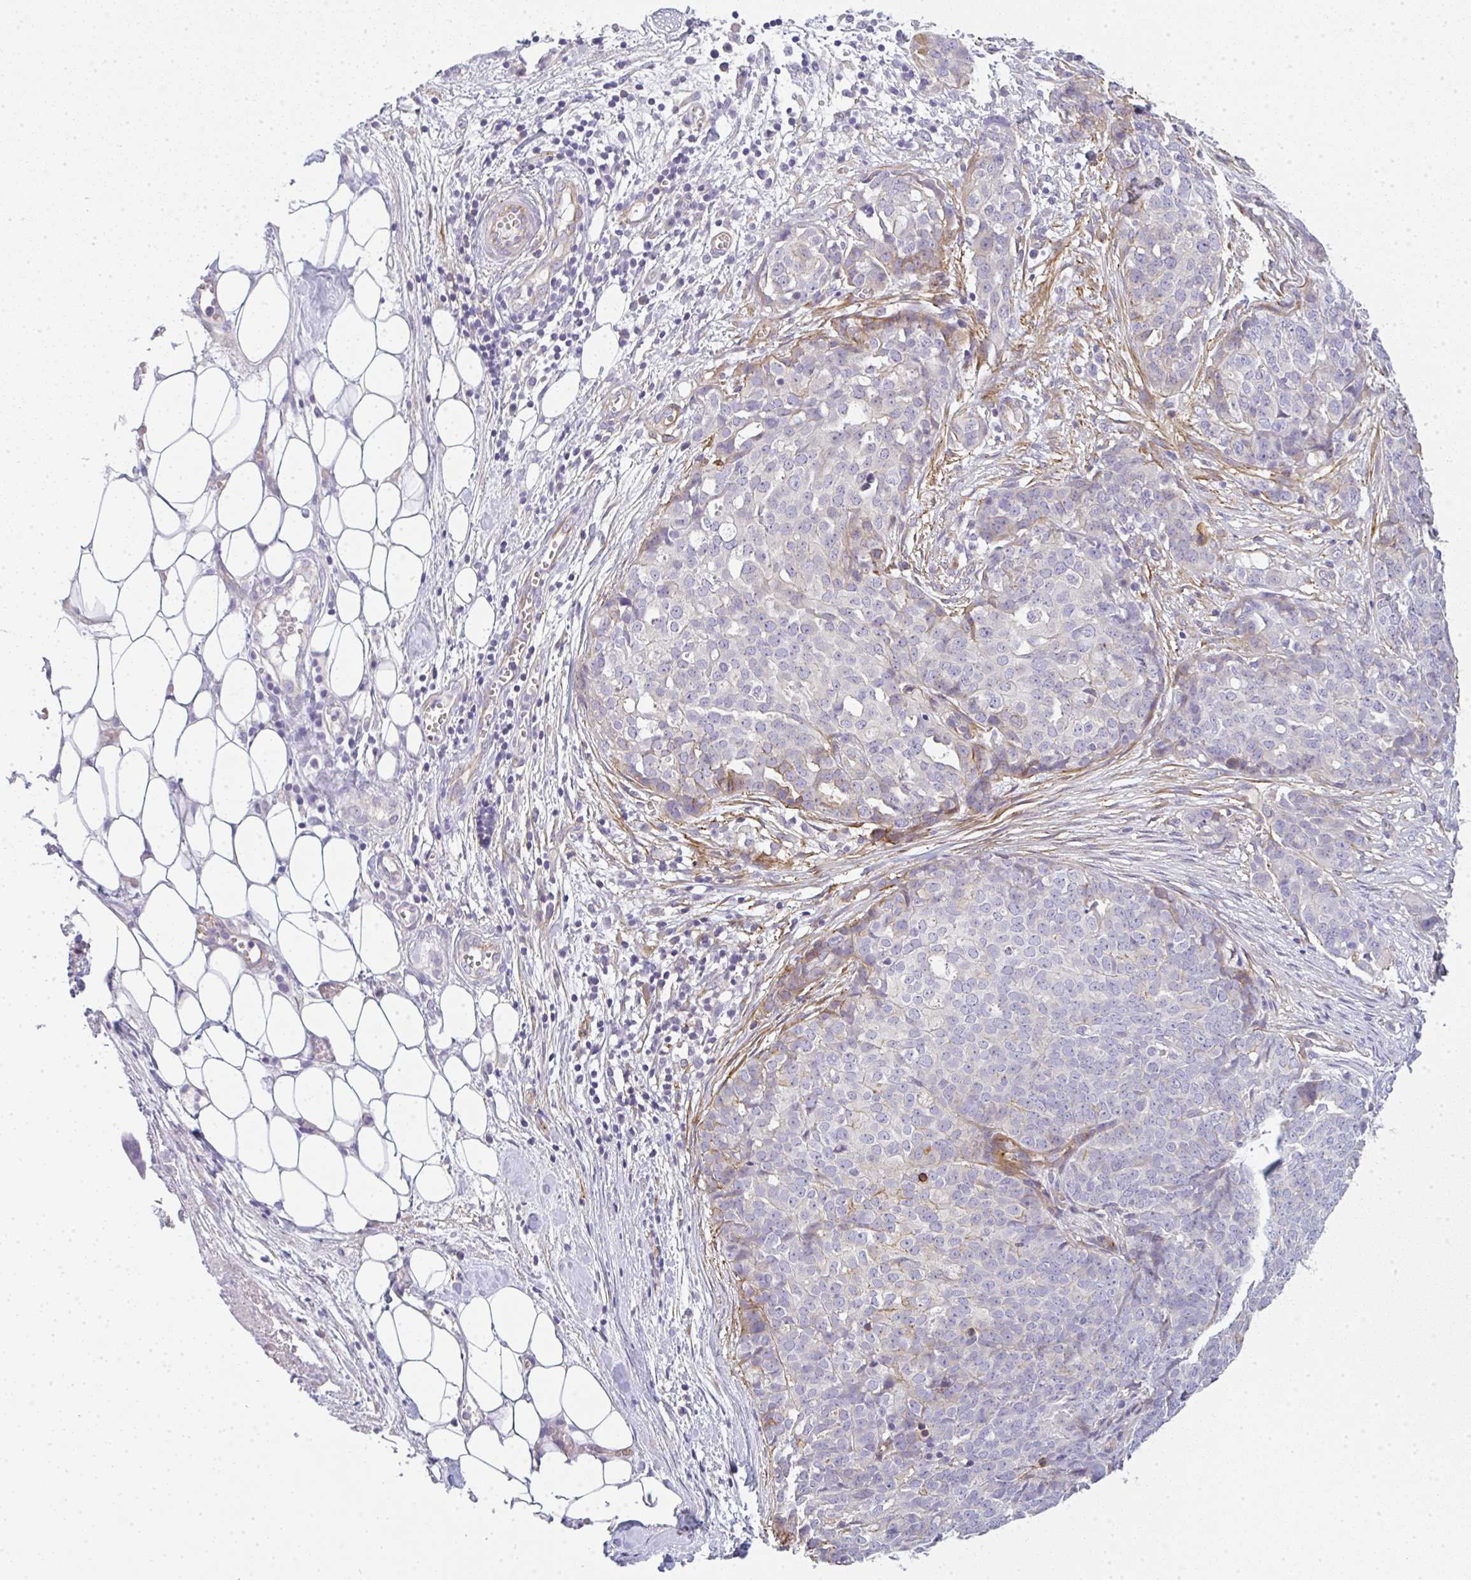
{"staining": {"intensity": "moderate", "quantity": "<25%", "location": "cytoplasmic/membranous"}, "tissue": "ovarian cancer", "cell_type": "Tumor cells", "image_type": "cancer", "snomed": [{"axis": "morphology", "description": "Cystadenocarcinoma, serous, NOS"}, {"axis": "topography", "description": "Soft tissue"}, {"axis": "topography", "description": "Ovary"}], "caption": "The photomicrograph displays a brown stain indicating the presence of a protein in the cytoplasmic/membranous of tumor cells in ovarian serous cystadenocarcinoma.", "gene": "LPAR4", "patient": {"sex": "female", "age": 57}}